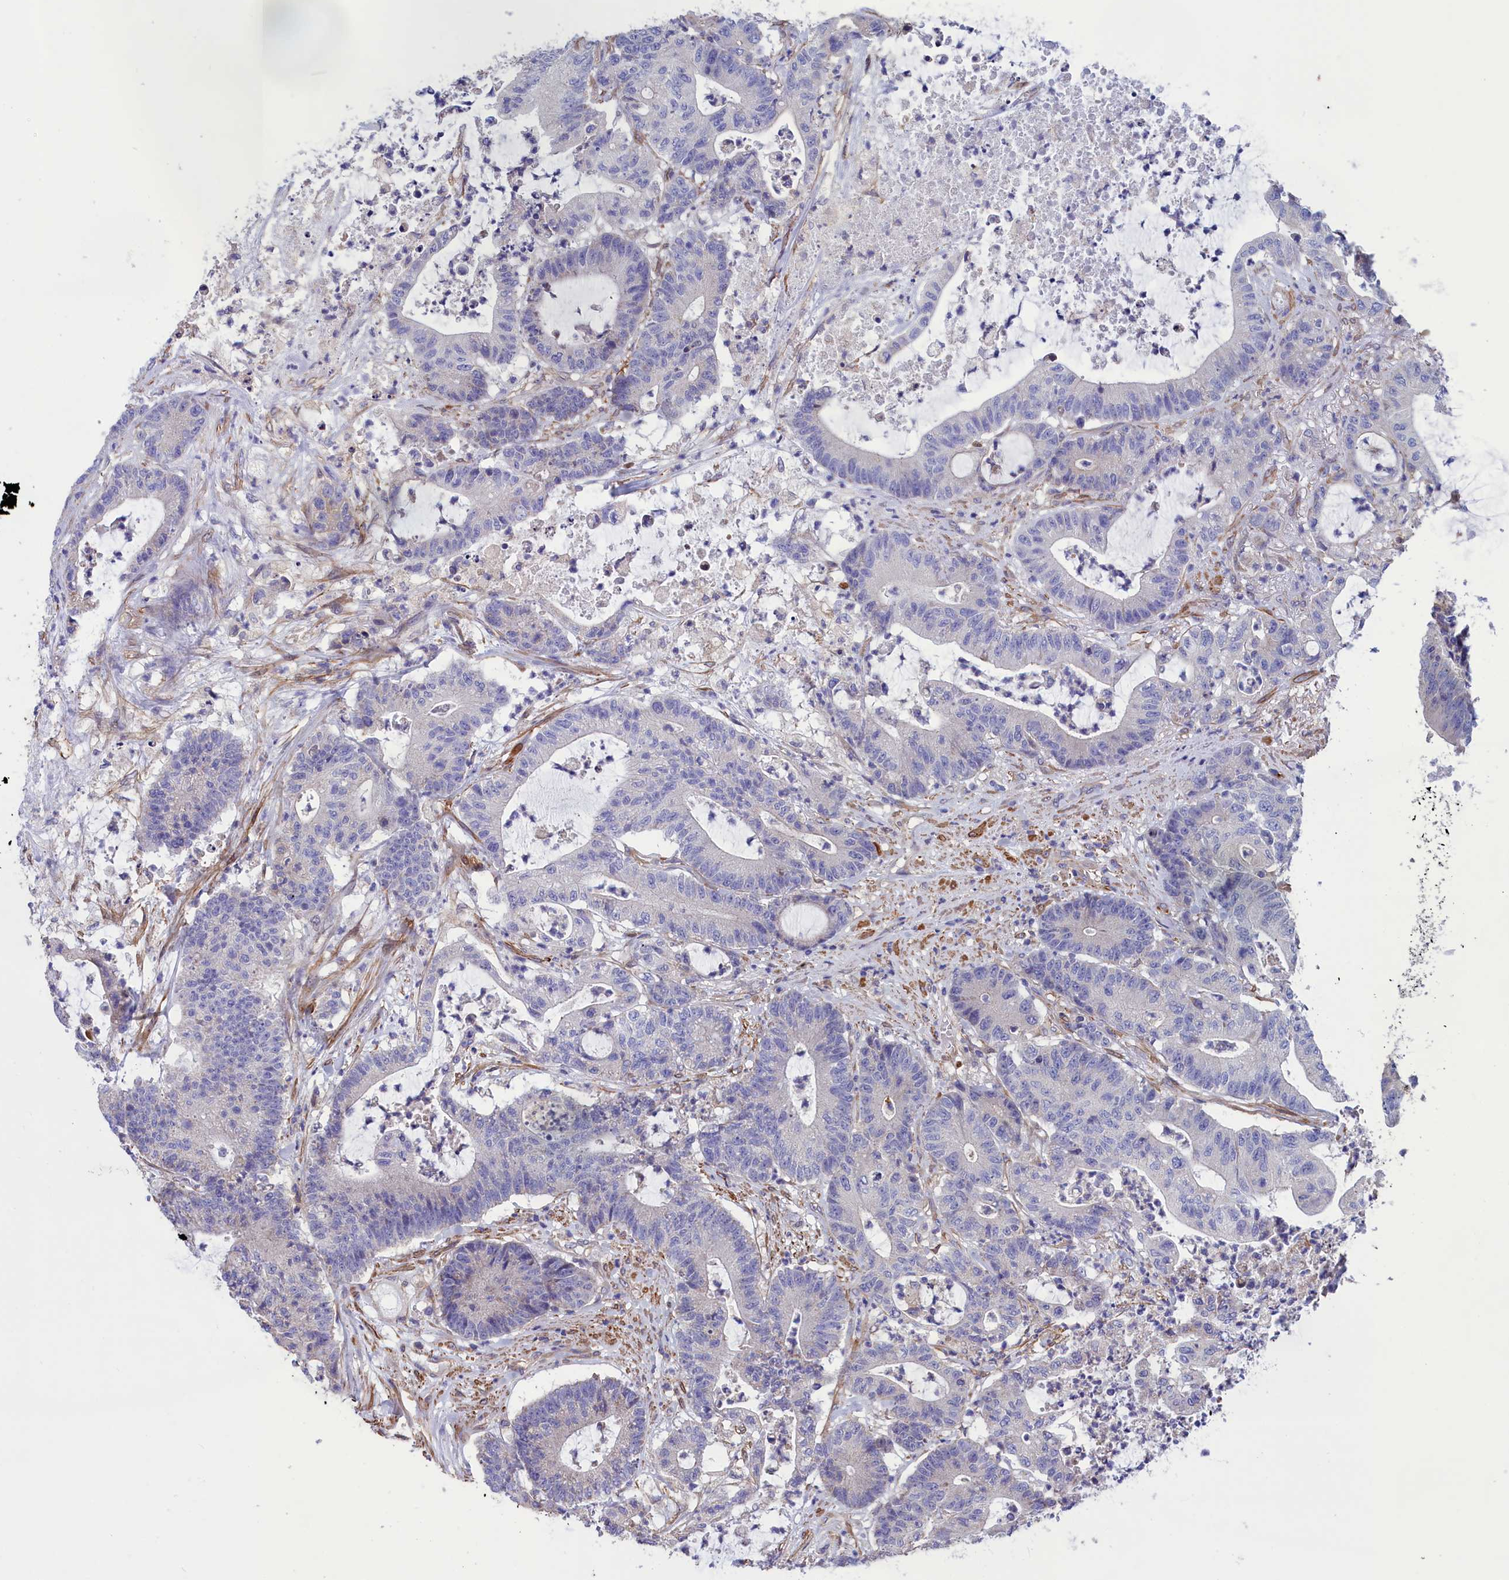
{"staining": {"intensity": "negative", "quantity": "none", "location": "none"}, "tissue": "colorectal cancer", "cell_type": "Tumor cells", "image_type": "cancer", "snomed": [{"axis": "morphology", "description": "Adenocarcinoma, NOS"}, {"axis": "topography", "description": "Colon"}], "caption": "The micrograph shows no significant positivity in tumor cells of colorectal cancer.", "gene": "AMDHD2", "patient": {"sex": "female", "age": 84}}